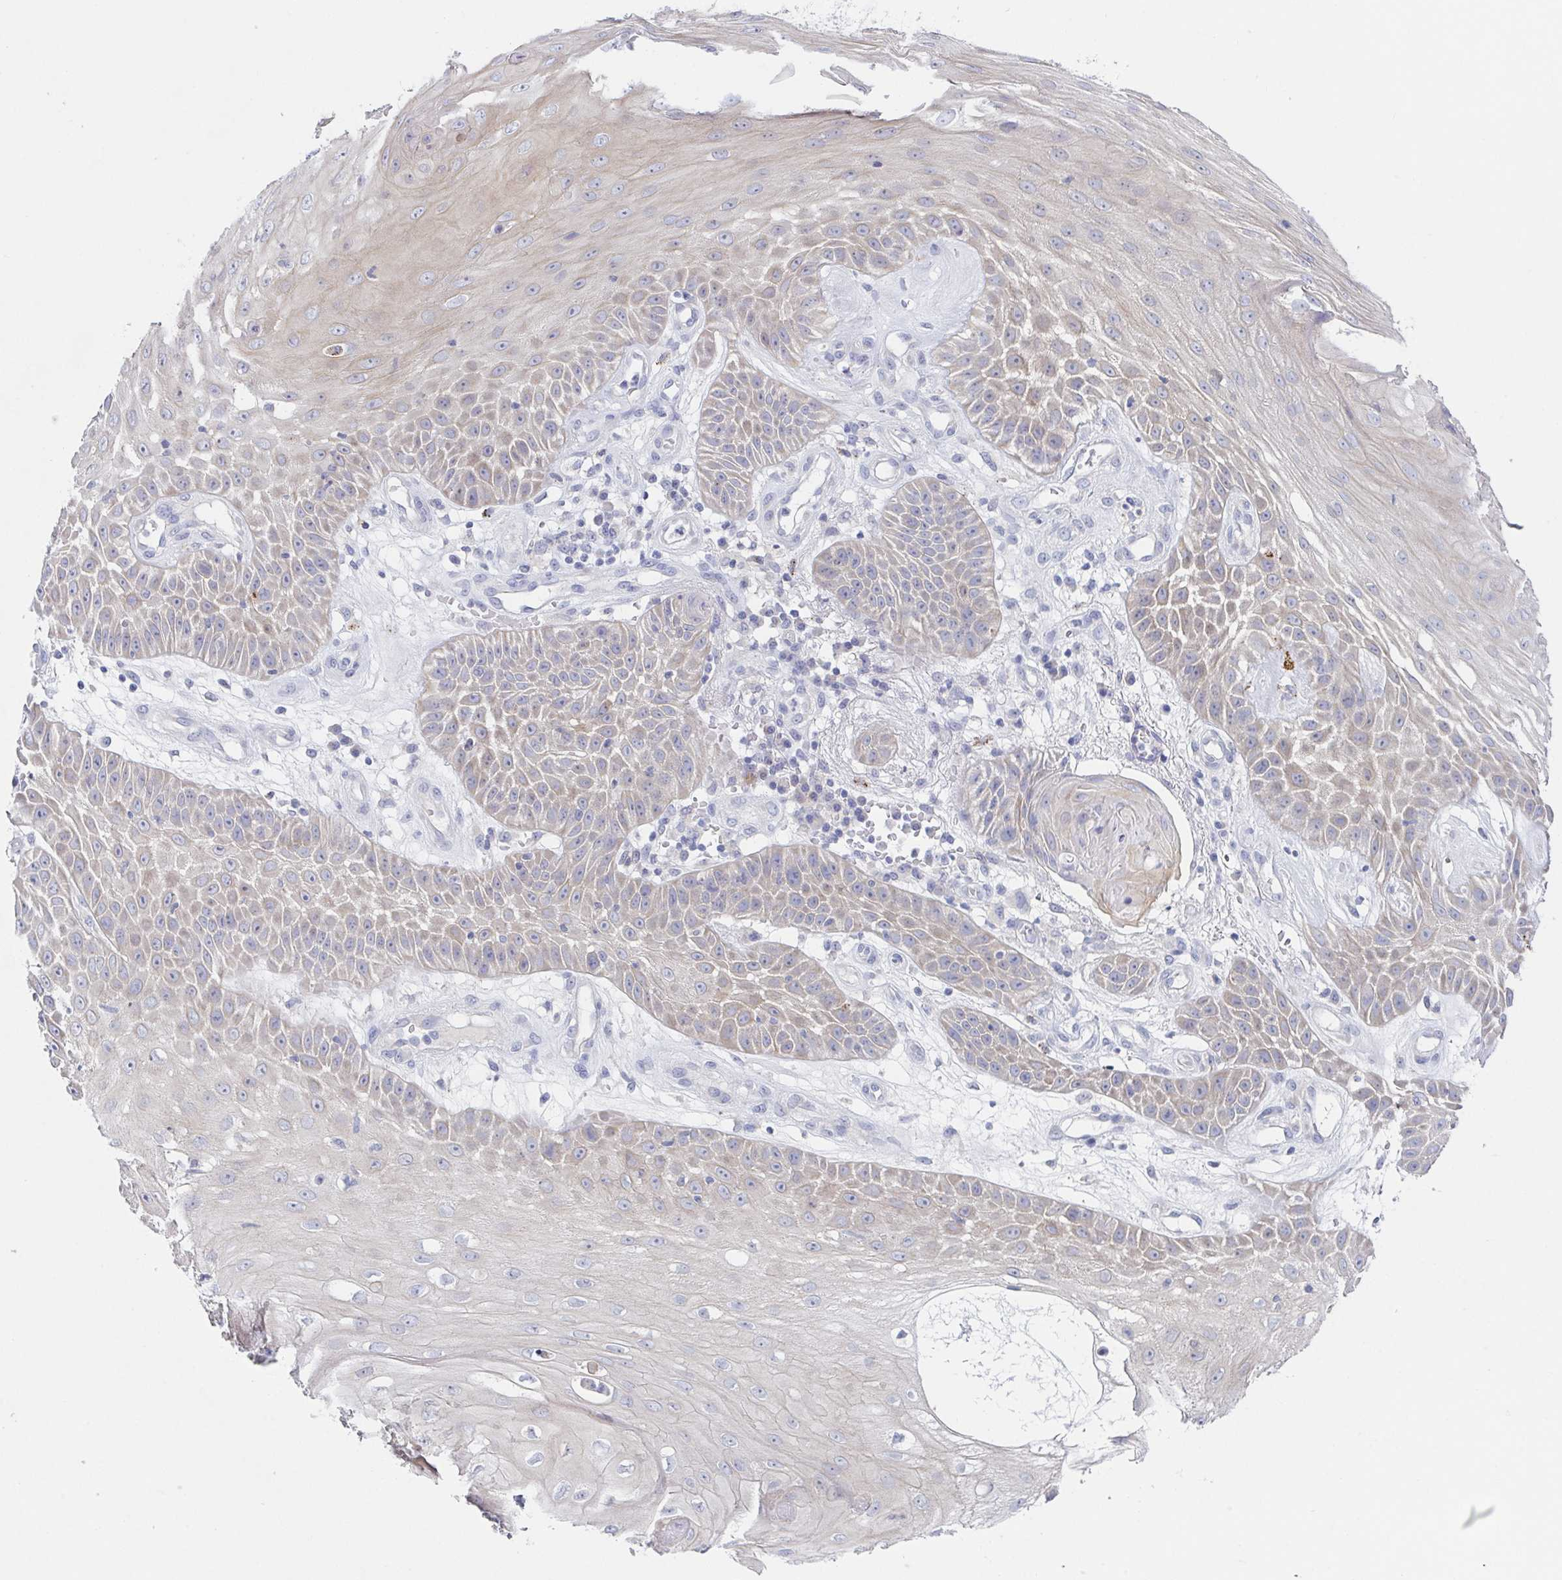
{"staining": {"intensity": "weak", "quantity": "<25%", "location": "cytoplasmic/membranous"}, "tissue": "skin cancer", "cell_type": "Tumor cells", "image_type": "cancer", "snomed": [{"axis": "morphology", "description": "Squamous cell carcinoma, NOS"}, {"axis": "topography", "description": "Skin"}], "caption": "Immunohistochemistry (IHC) histopathology image of neoplastic tissue: skin squamous cell carcinoma stained with DAB (3,3'-diaminobenzidine) exhibits no significant protein positivity in tumor cells.", "gene": "HTR2A", "patient": {"sex": "male", "age": 70}}